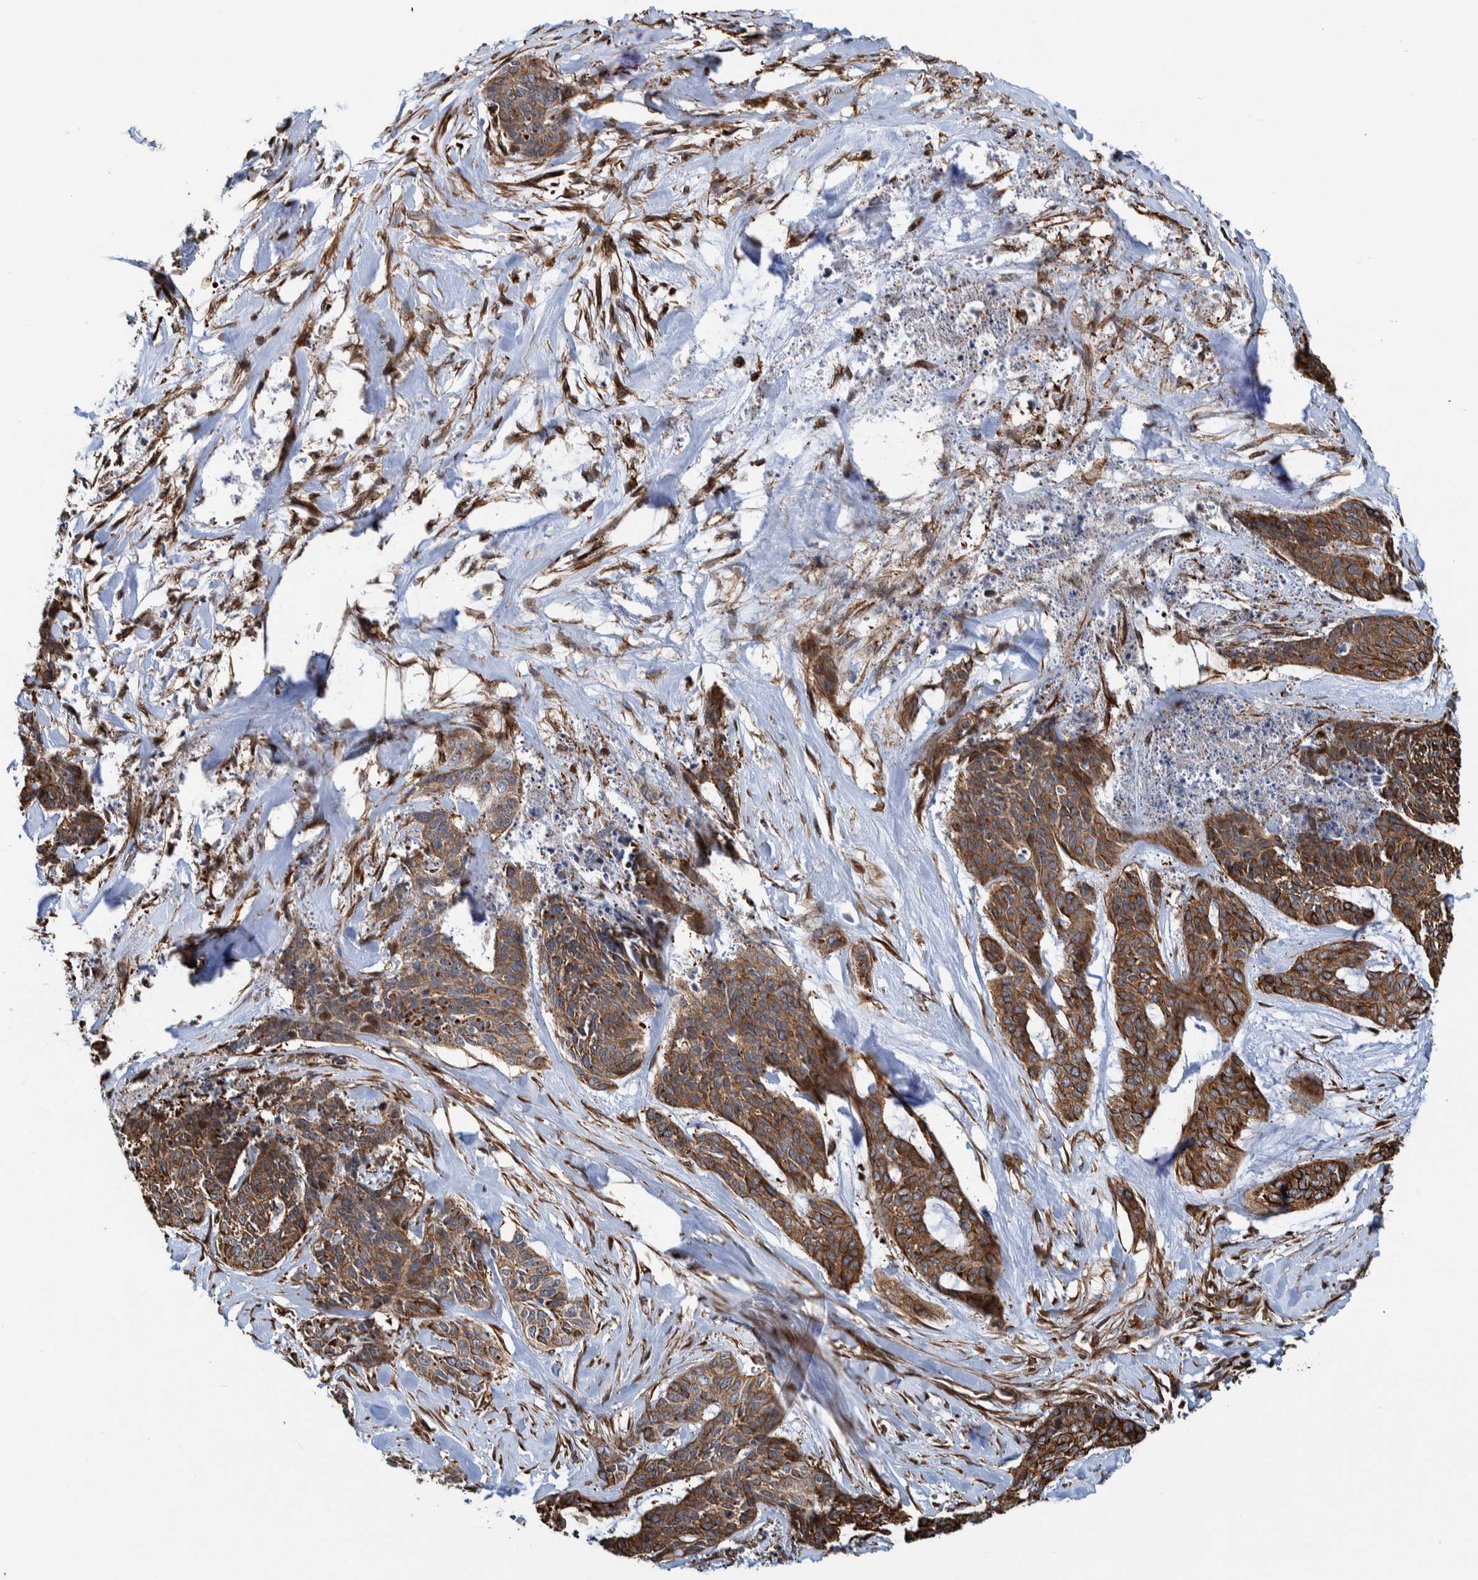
{"staining": {"intensity": "moderate", "quantity": ">75%", "location": "cytoplasmic/membranous"}, "tissue": "skin cancer", "cell_type": "Tumor cells", "image_type": "cancer", "snomed": [{"axis": "morphology", "description": "Basal cell carcinoma"}, {"axis": "topography", "description": "Skin"}], "caption": "Moderate cytoplasmic/membranous protein expression is identified in approximately >75% of tumor cells in basal cell carcinoma (skin).", "gene": "CCDC57", "patient": {"sex": "female", "age": 64}}